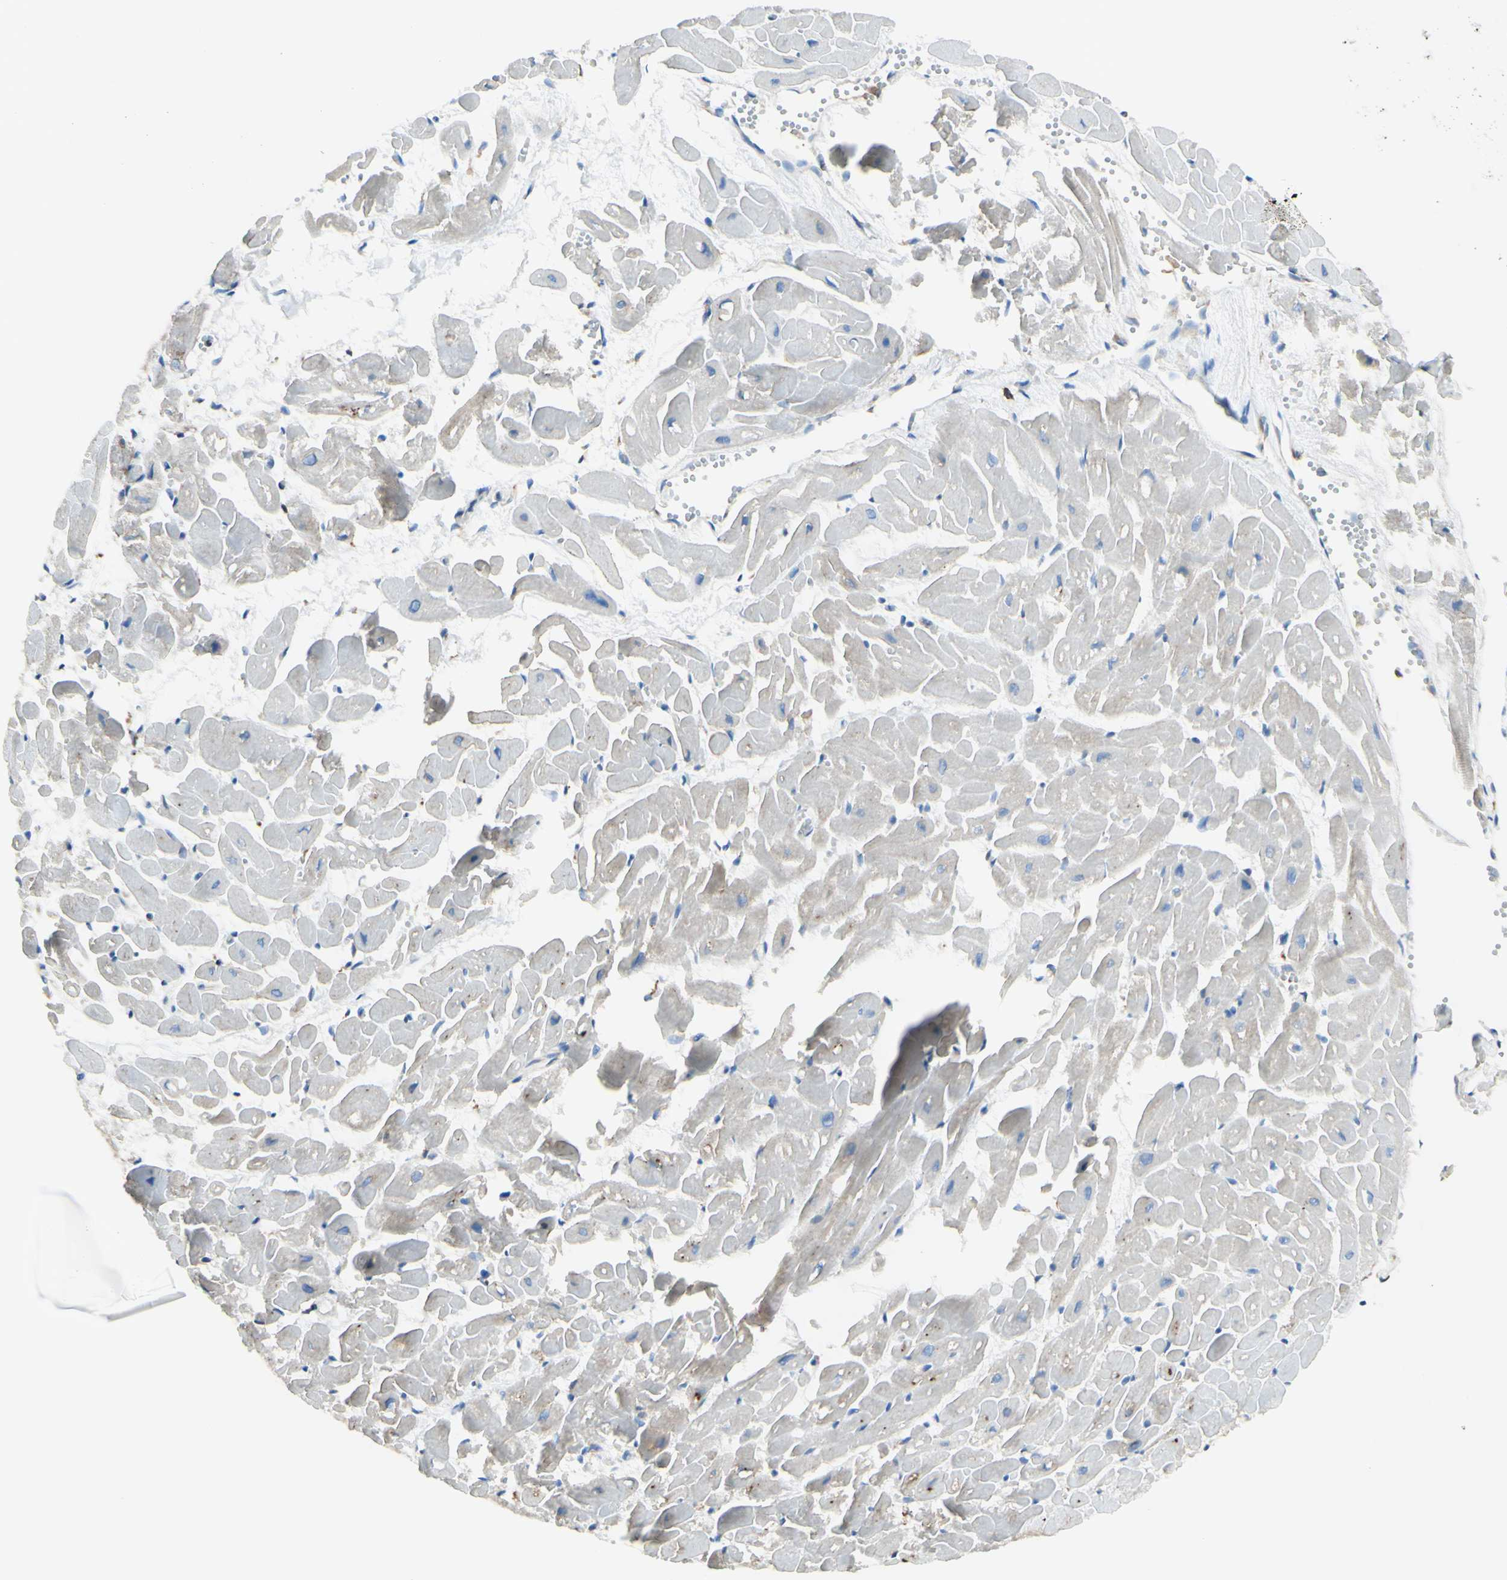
{"staining": {"intensity": "weak", "quantity": "25%-75%", "location": "cytoplasmic/membranous"}, "tissue": "heart muscle", "cell_type": "Cardiomyocytes", "image_type": "normal", "snomed": [{"axis": "morphology", "description": "Normal tissue, NOS"}, {"axis": "topography", "description": "Heart"}], "caption": "Immunohistochemical staining of normal human heart muscle demonstrates weak cytoplasmic/membranous protein expression in approximately 25%-75% of cardiomyocytes. The staining was performed using DAB, with brown indicating positive protein expression. Nuclei are stained blue with hematoxylin.", "gene": "DNAJB11", "patient": {"sex": "female", "age": 19}}